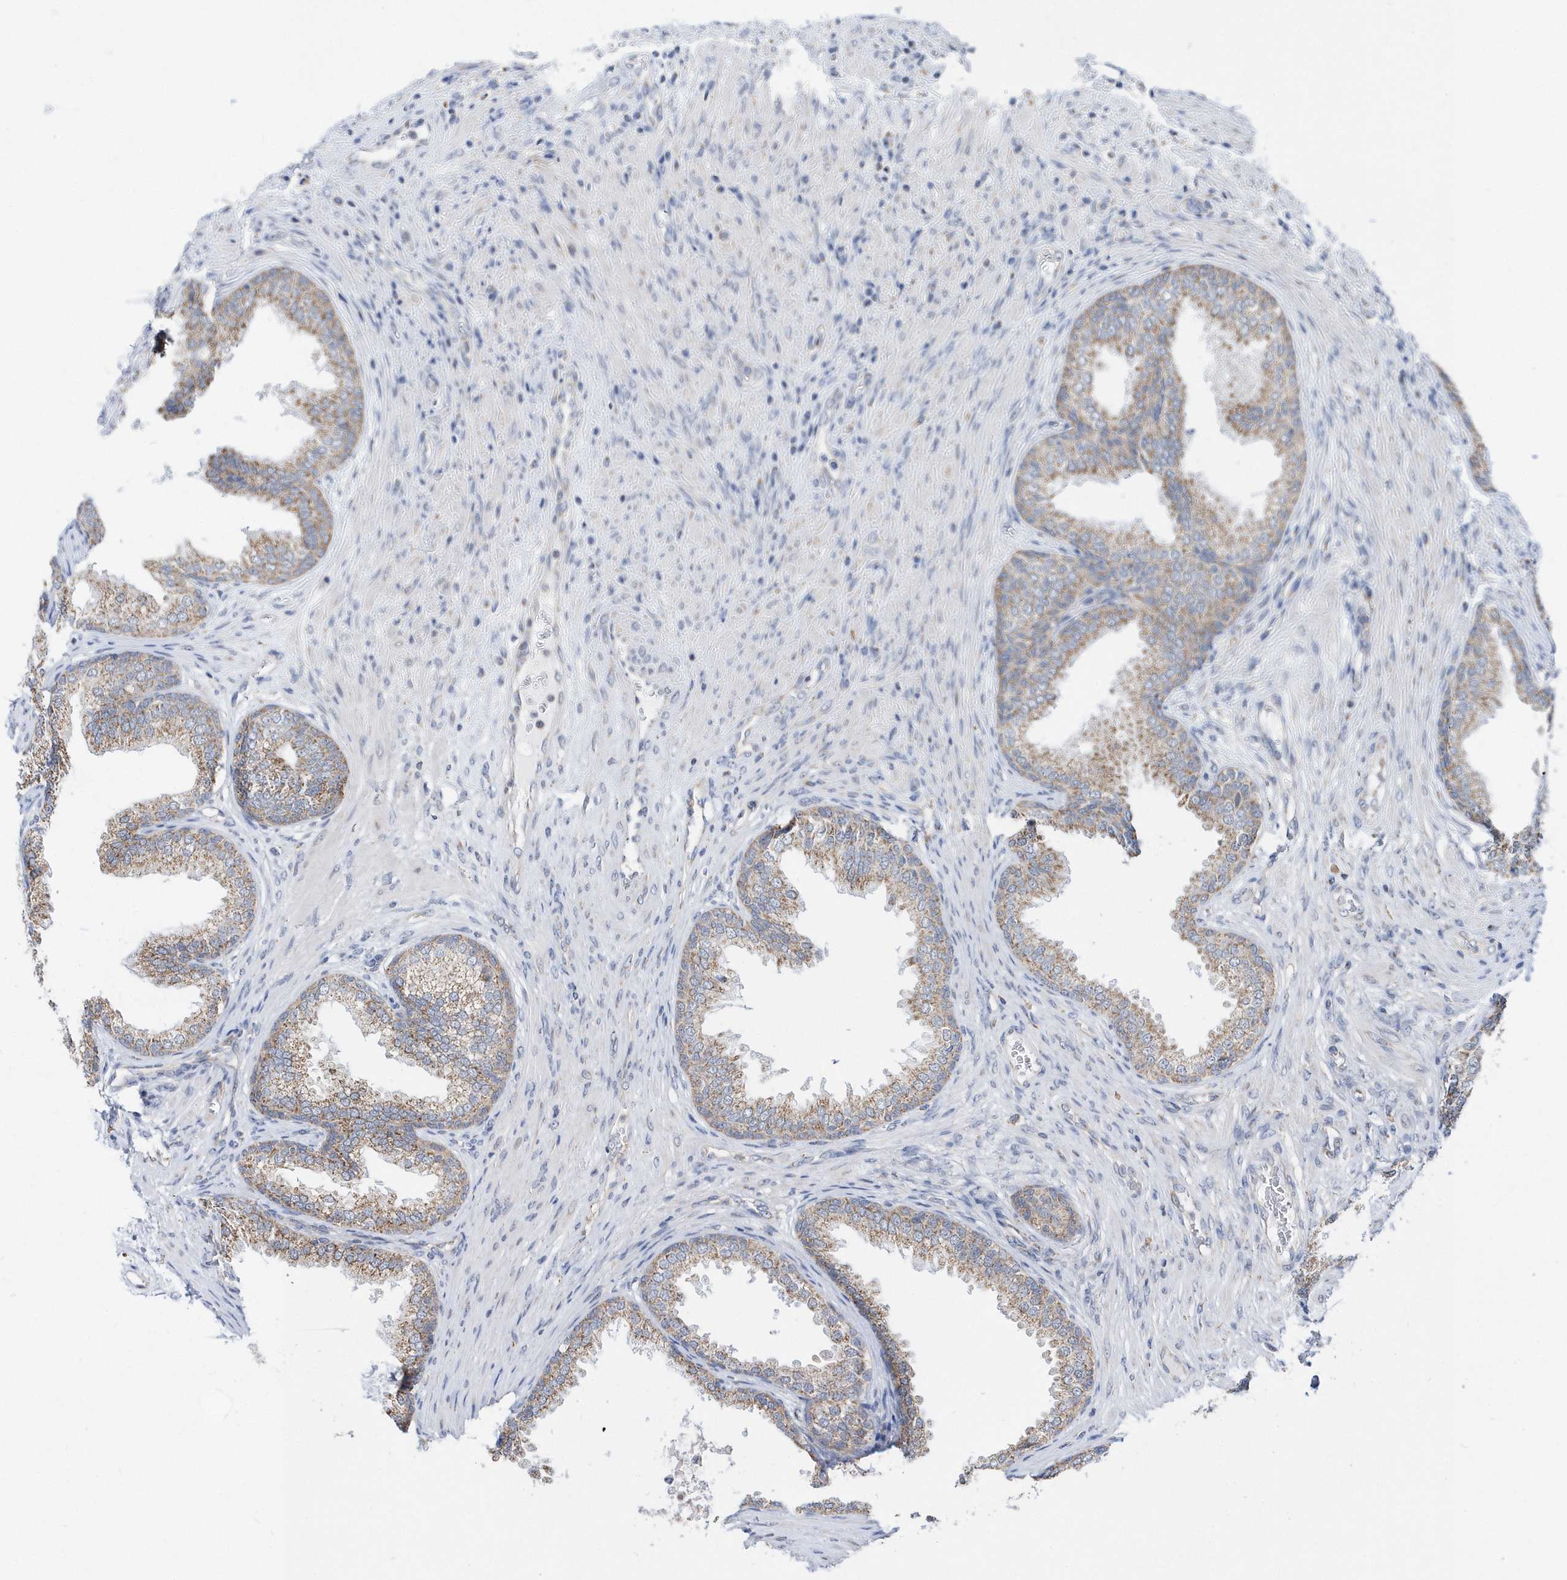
{"staining": {"intensity": "moderate", "quantity": ">75%", "location": "cytoplasmic/membranous"}, "tissue": "prostate", "cell_type": "Glandular cells", "image_type": "normal", "snomed": [{"axis": "morphology", "description": "Normal tissue, NOS"}, {"axis": "topography", "description": "Prostate"}], "caption": "Immunohistochemical staining of unremarkable prostate demonstrates moderate cytoplasmic/membranous protein positivity in about >75% of glandular cells.", "gene": "SPATA5", "patient": {"sex": "male", "age": 76}}